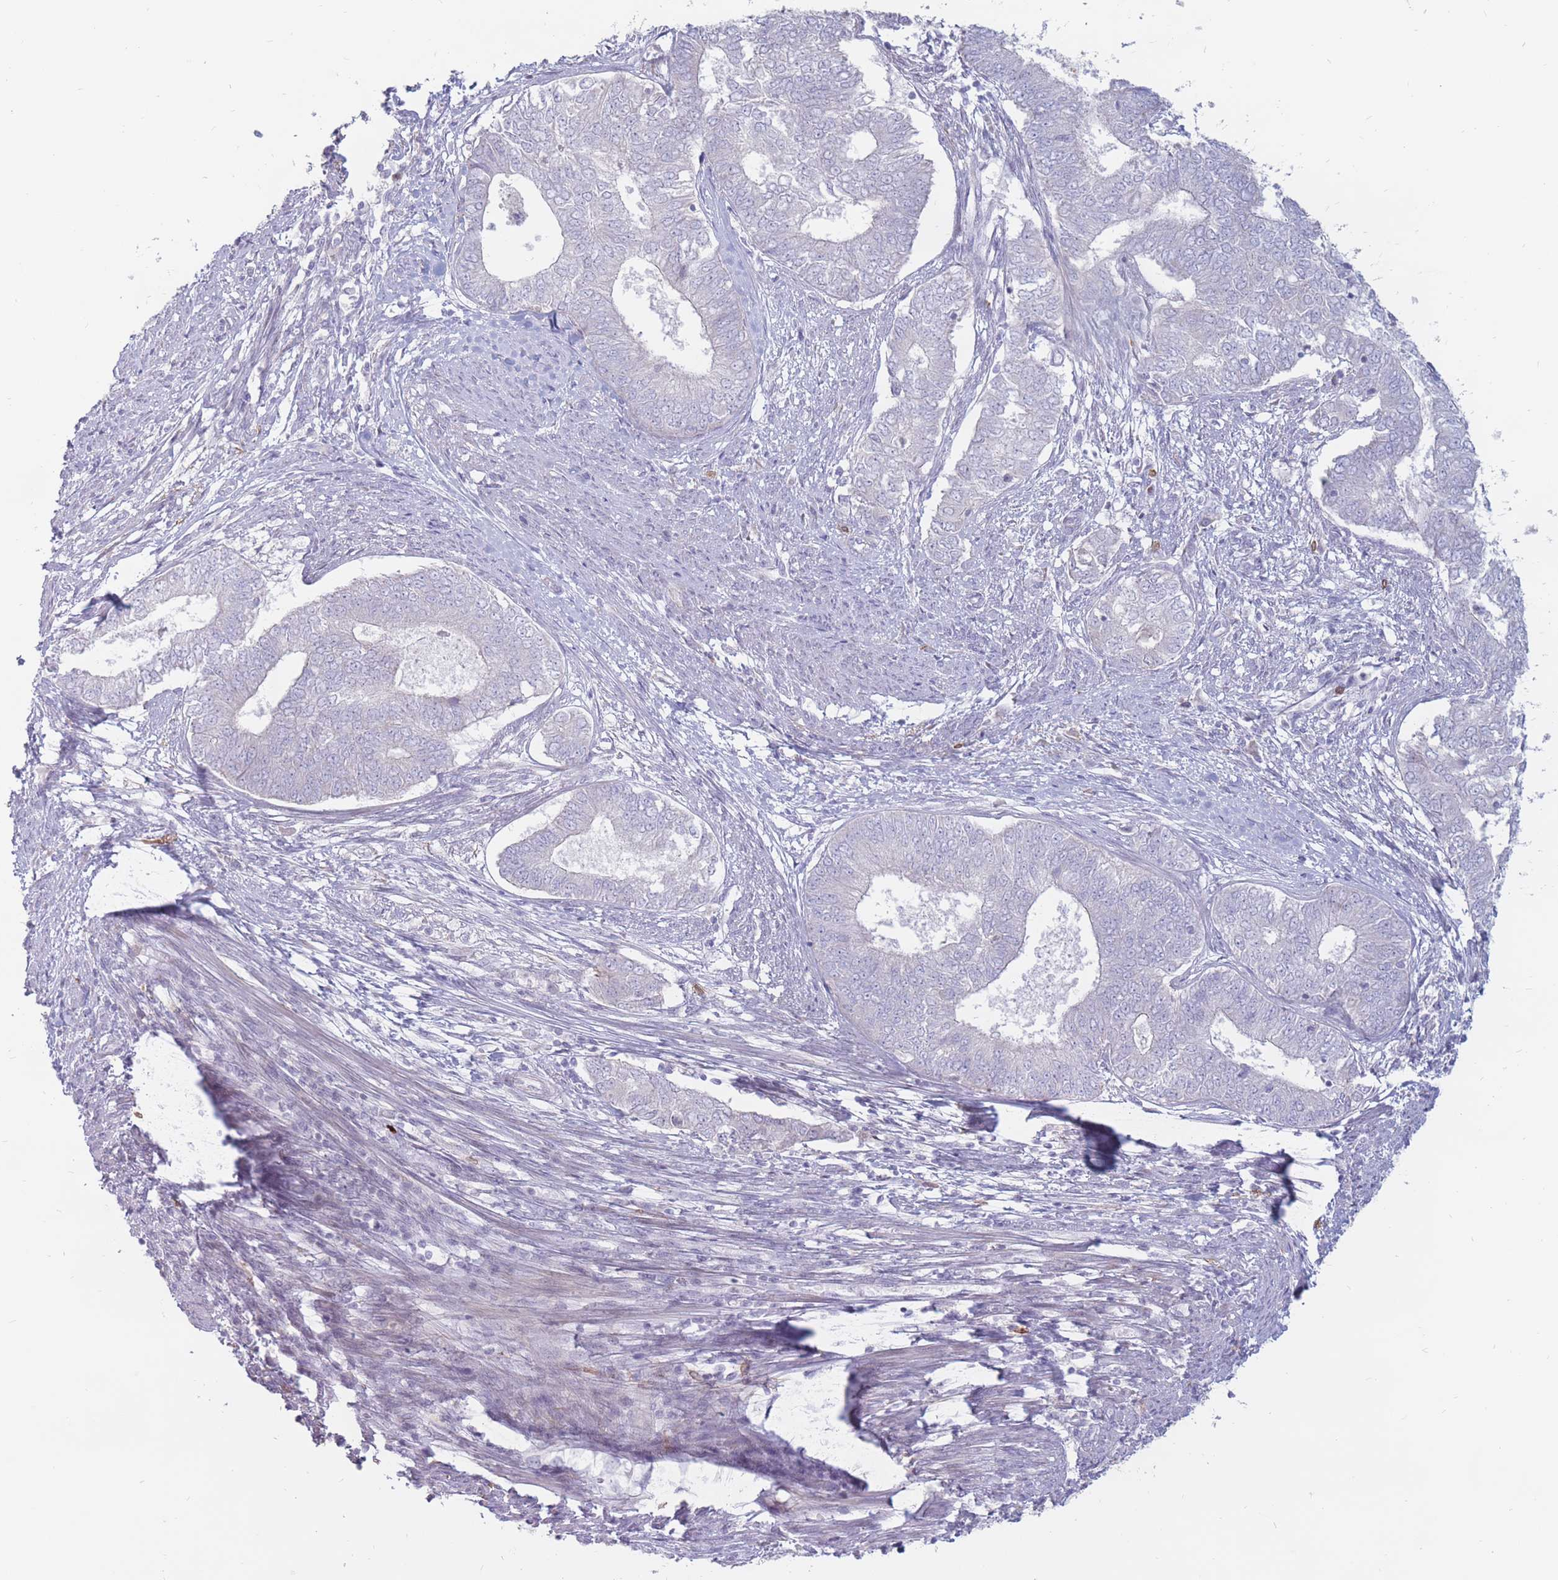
{"staining": {"intensity": "negative", "quantity": "none", "location": "none"}, "tissue": "endometrial cancer", "cell_type": "Tumor cells", "image_type": "cancer", "snomed": [{"axis": "morphology", "description": "Adenocarcinoma, NOS"}, {"axis": "topography", "description": "Endometrium"}], "caption": "Immunohistochemical staining of human endometrial cancer exhibits no significant expression in tumor cells.", "gene": "PTGDR", "patient": {"sex": "female", "age": 62}}